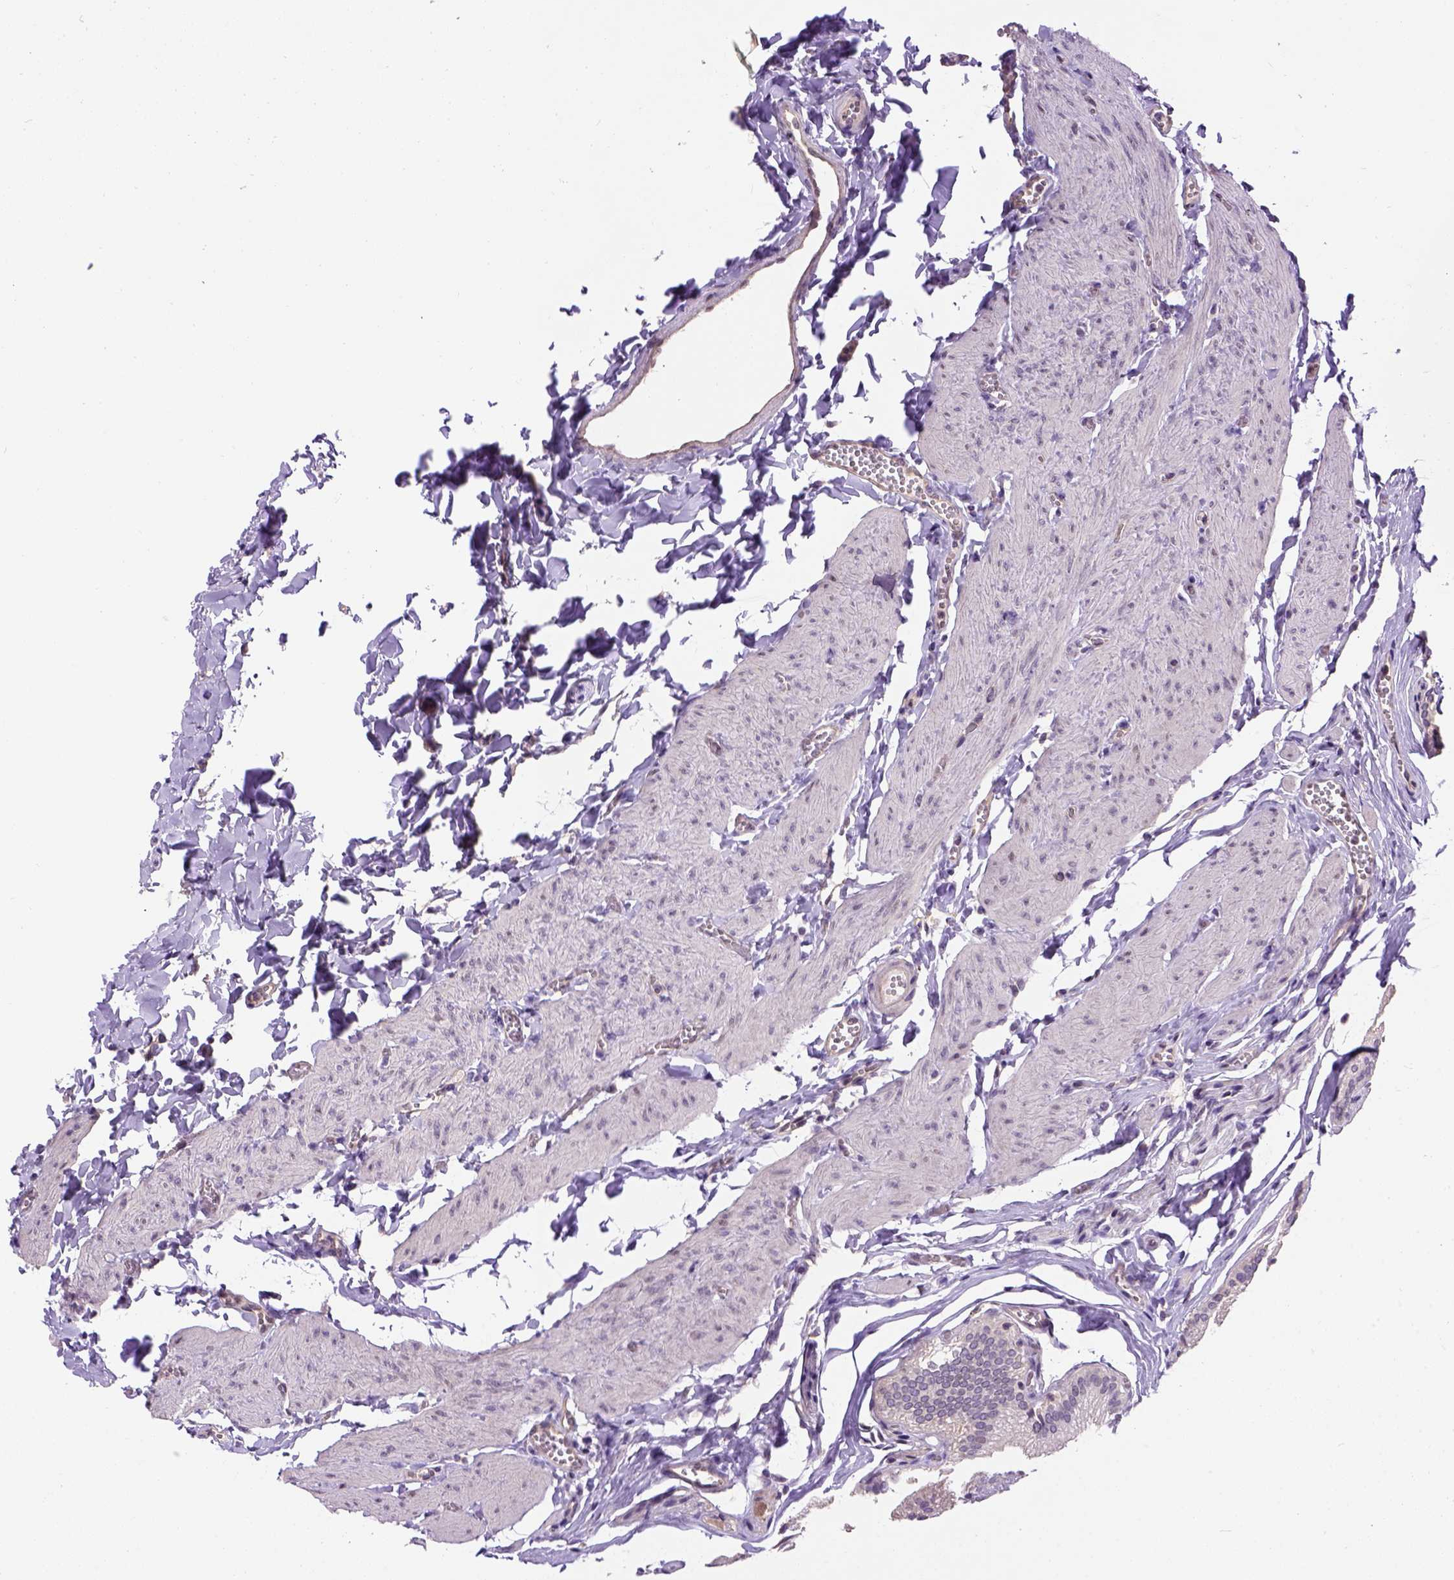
{"staining": {"intensity": "weak", "quantity": ">75%", "location": "cytoplasmic/membranous,nuclear"}, "tissue": "gallbladder", "cell_type": "Glandular cells", "image_type": "normal", "snomed": [{"axis": "morphology", "description": "Normal tissue, NOS"}, {"axis": "topography", "description": "Gallbladder"}, {"axis": "topography", "description": "Peripheral nerve tissue"}], "caption": "Protein staining exhibits weak cytoplasmic/membranous,nuclear expression in about >75% of glandular cells in unremarkable gallbladder. (Brightfield microscopy of DAB IHC at high magnification).", "gene": "KAZN", "patient": {"sex": "male", "age": 17}}